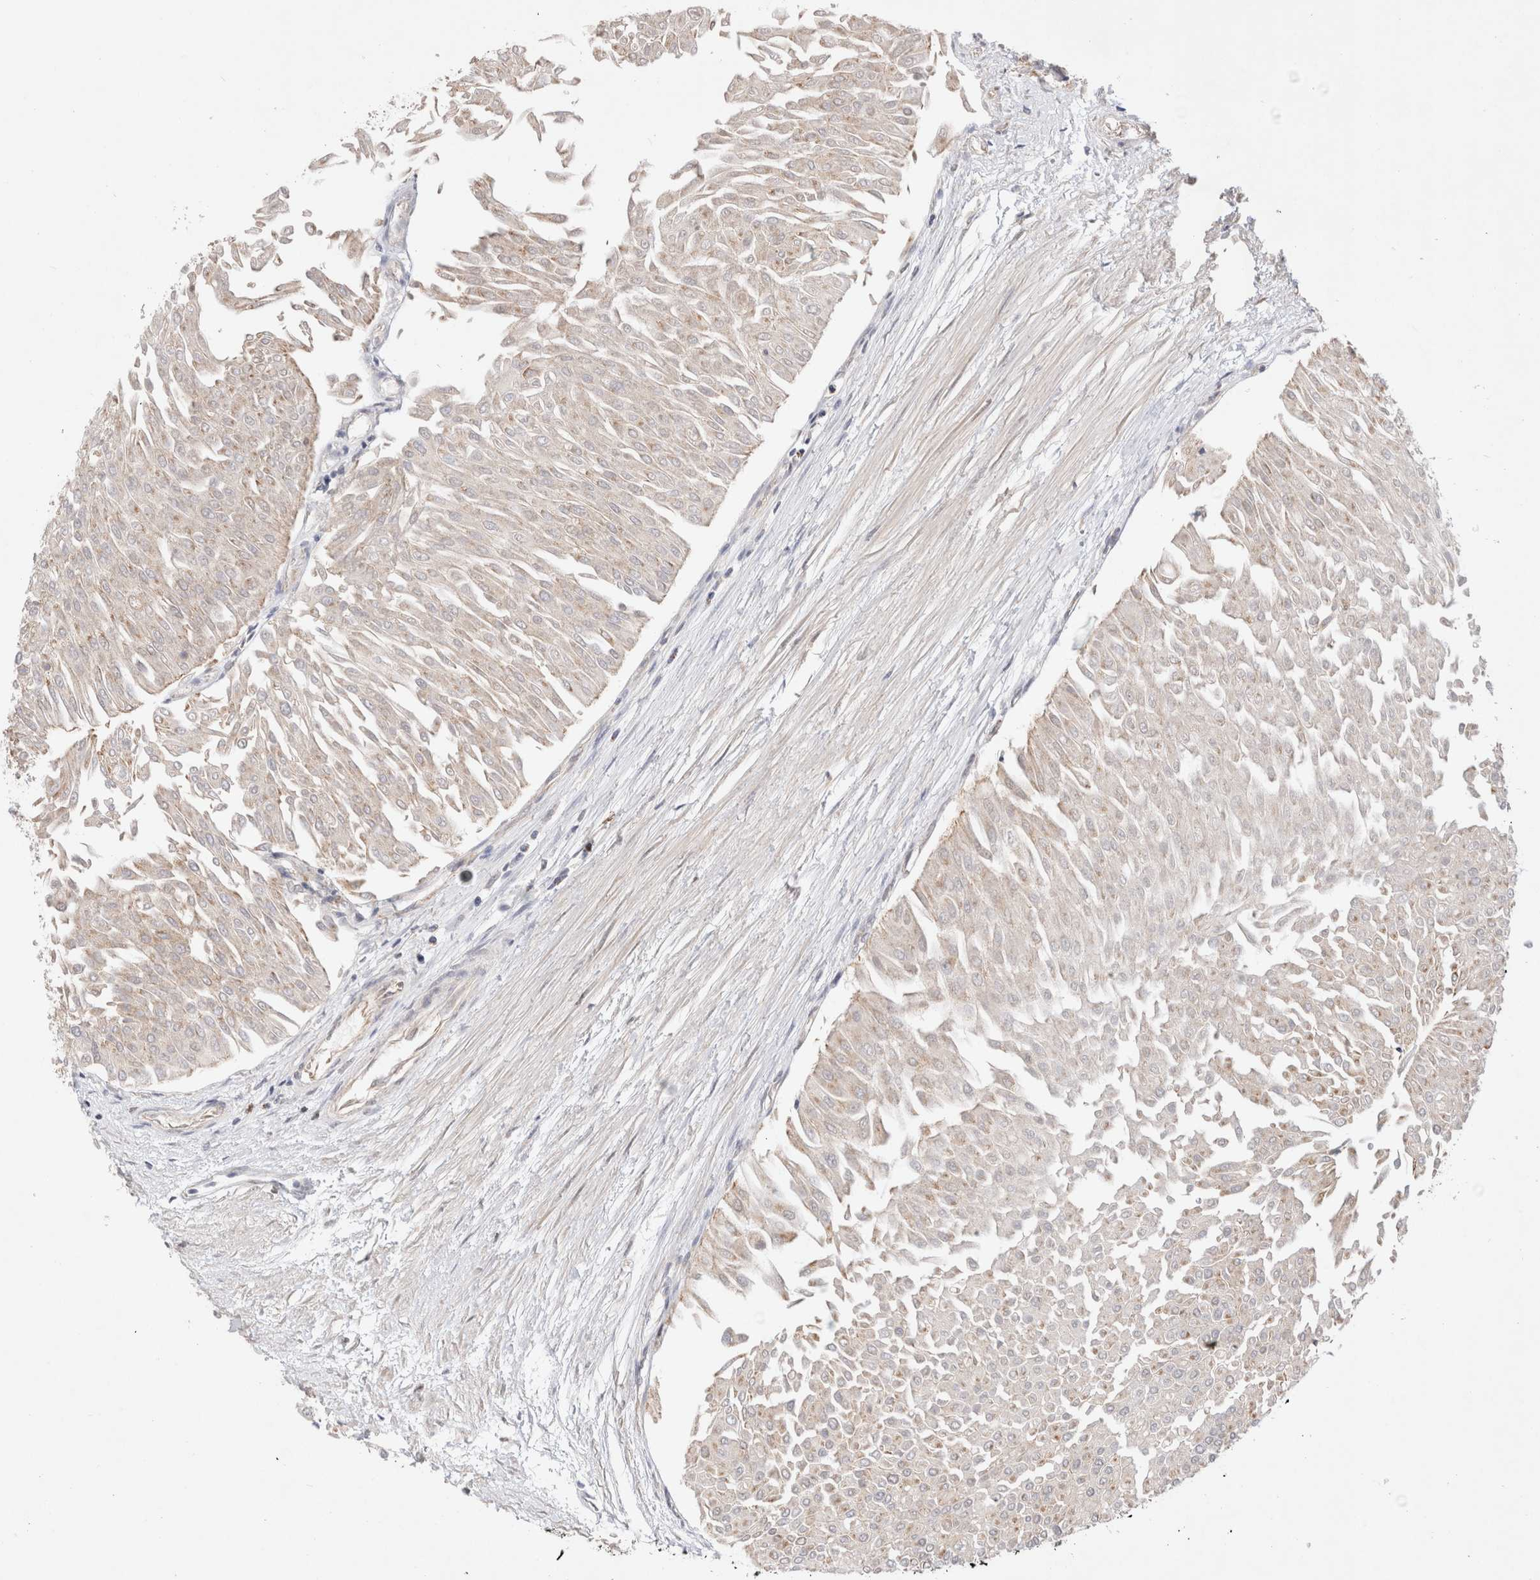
{"staining": {"intensity": "negative", "quantity": "none", "location": "none"}, "tissue": "urothelial cancer", "cell_type": "Tumor cells", "image_type": "cancer", "snomed": [{"axis": "morphology", "description": "Urothelial carcinoma, Low grade"}, {"axis": "topography", "description": "Urinary bladder"}], "caption": "Immunohistochemical staining of human low-grade urothelial carcinoma exhibits no significant staining in tumor cells.", "gene": "GTF2I", "patient": {"sex": "male", "age": 67}}